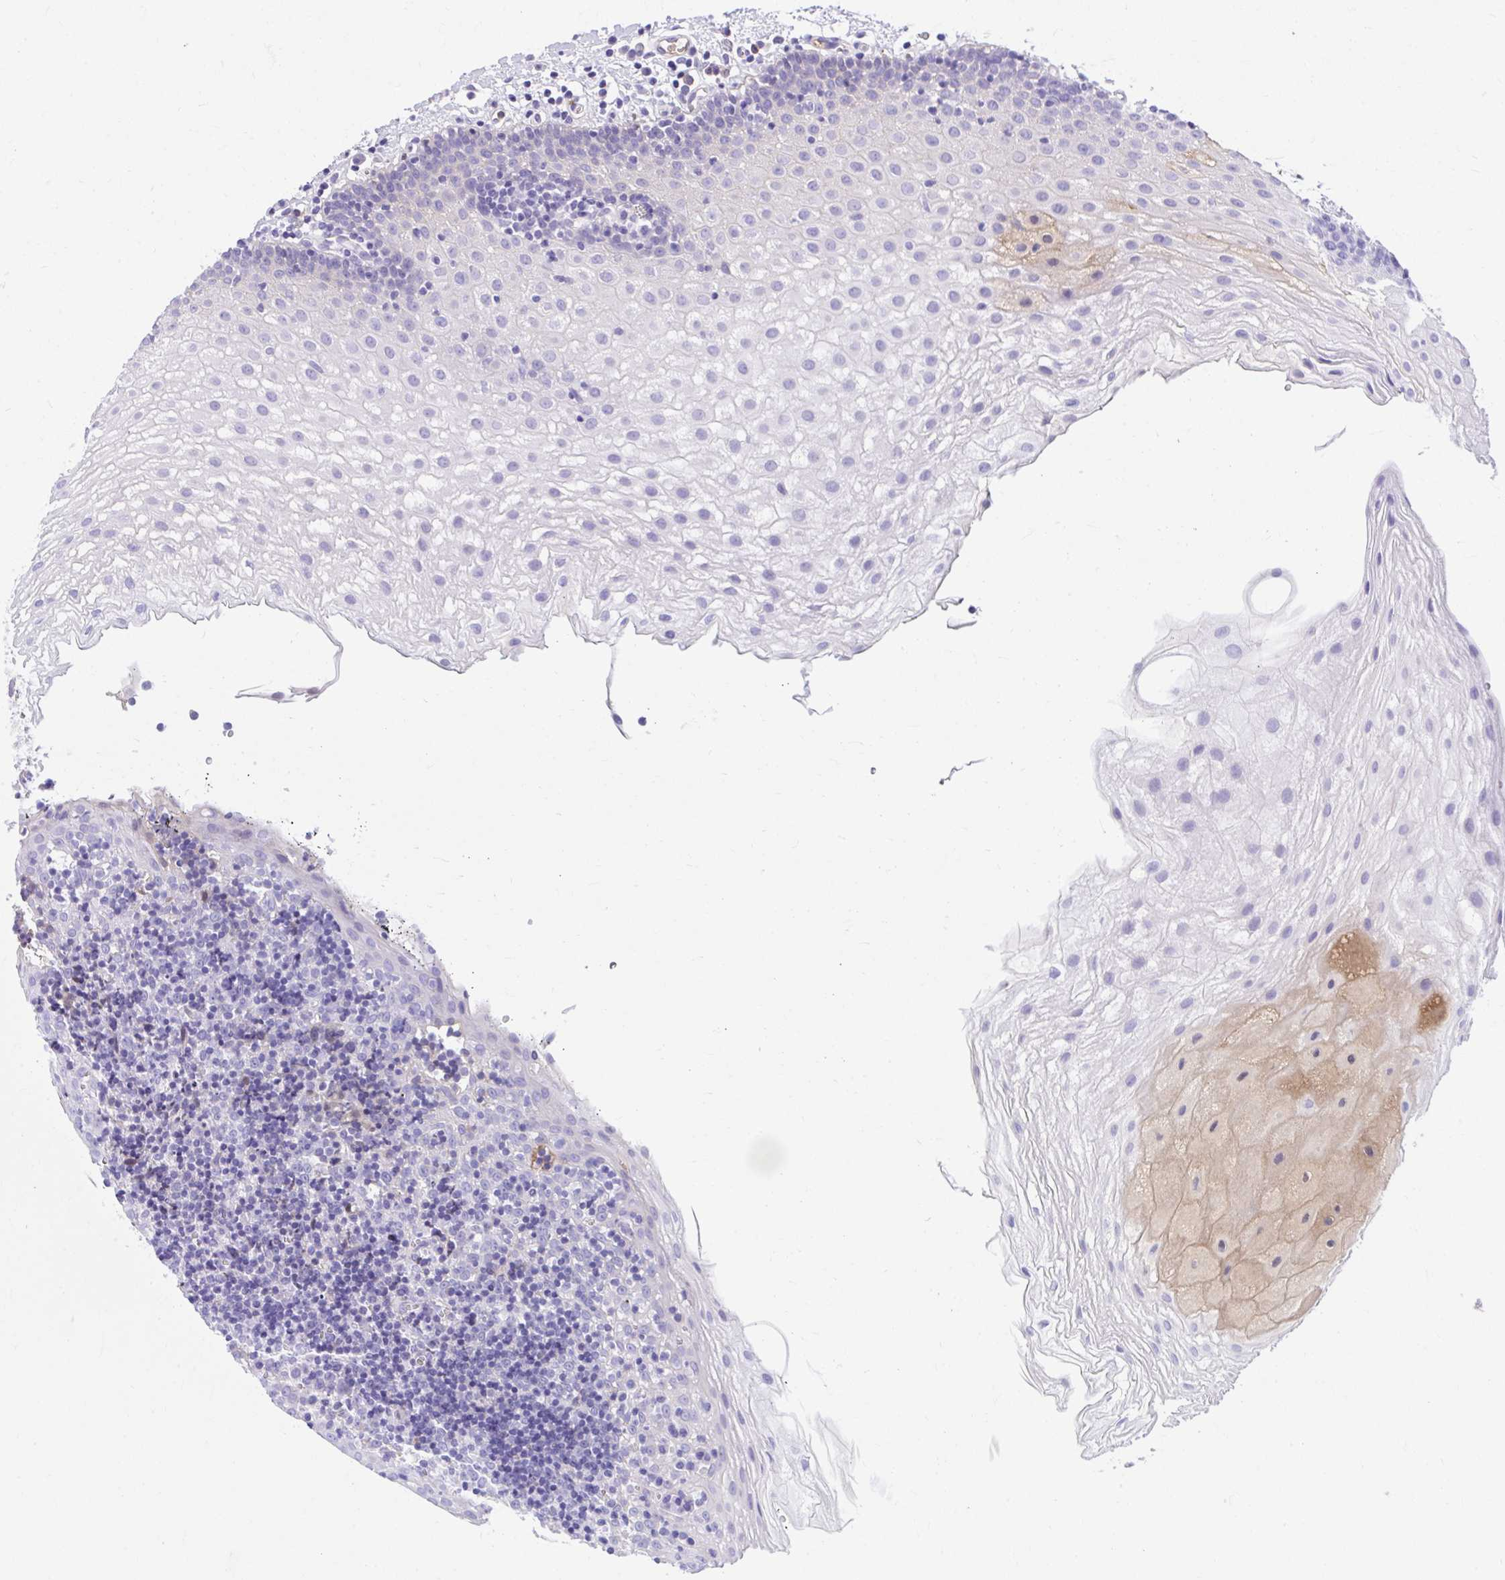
{"staining": {"intensity": "moderate", "quantity": "<25%", "location": "cytoplasmic/membranous"}, "tissue": "oral mucosa", "cell_type": "Squamous epithelial cells", "image_type": "normal", "snomed": [{"axis": "morphology", "description": "Normal tissue, NOS"}, {"axis": "morphology", "description": "Squamous cell carcinoma, NOS"}, {"axis": "topography", "description": "Oral tissue"}, {"axis": "topography", "description": "Head-Neck"}], "caption": "Unremarkable oral mucosa shows moderate cytoplasmic/membranous expression in about <25% of squamous epithelial cells, visualized by immunohistochemistry.", "gene": "HRG", "patient": {"sex": "male", "age": 58}}